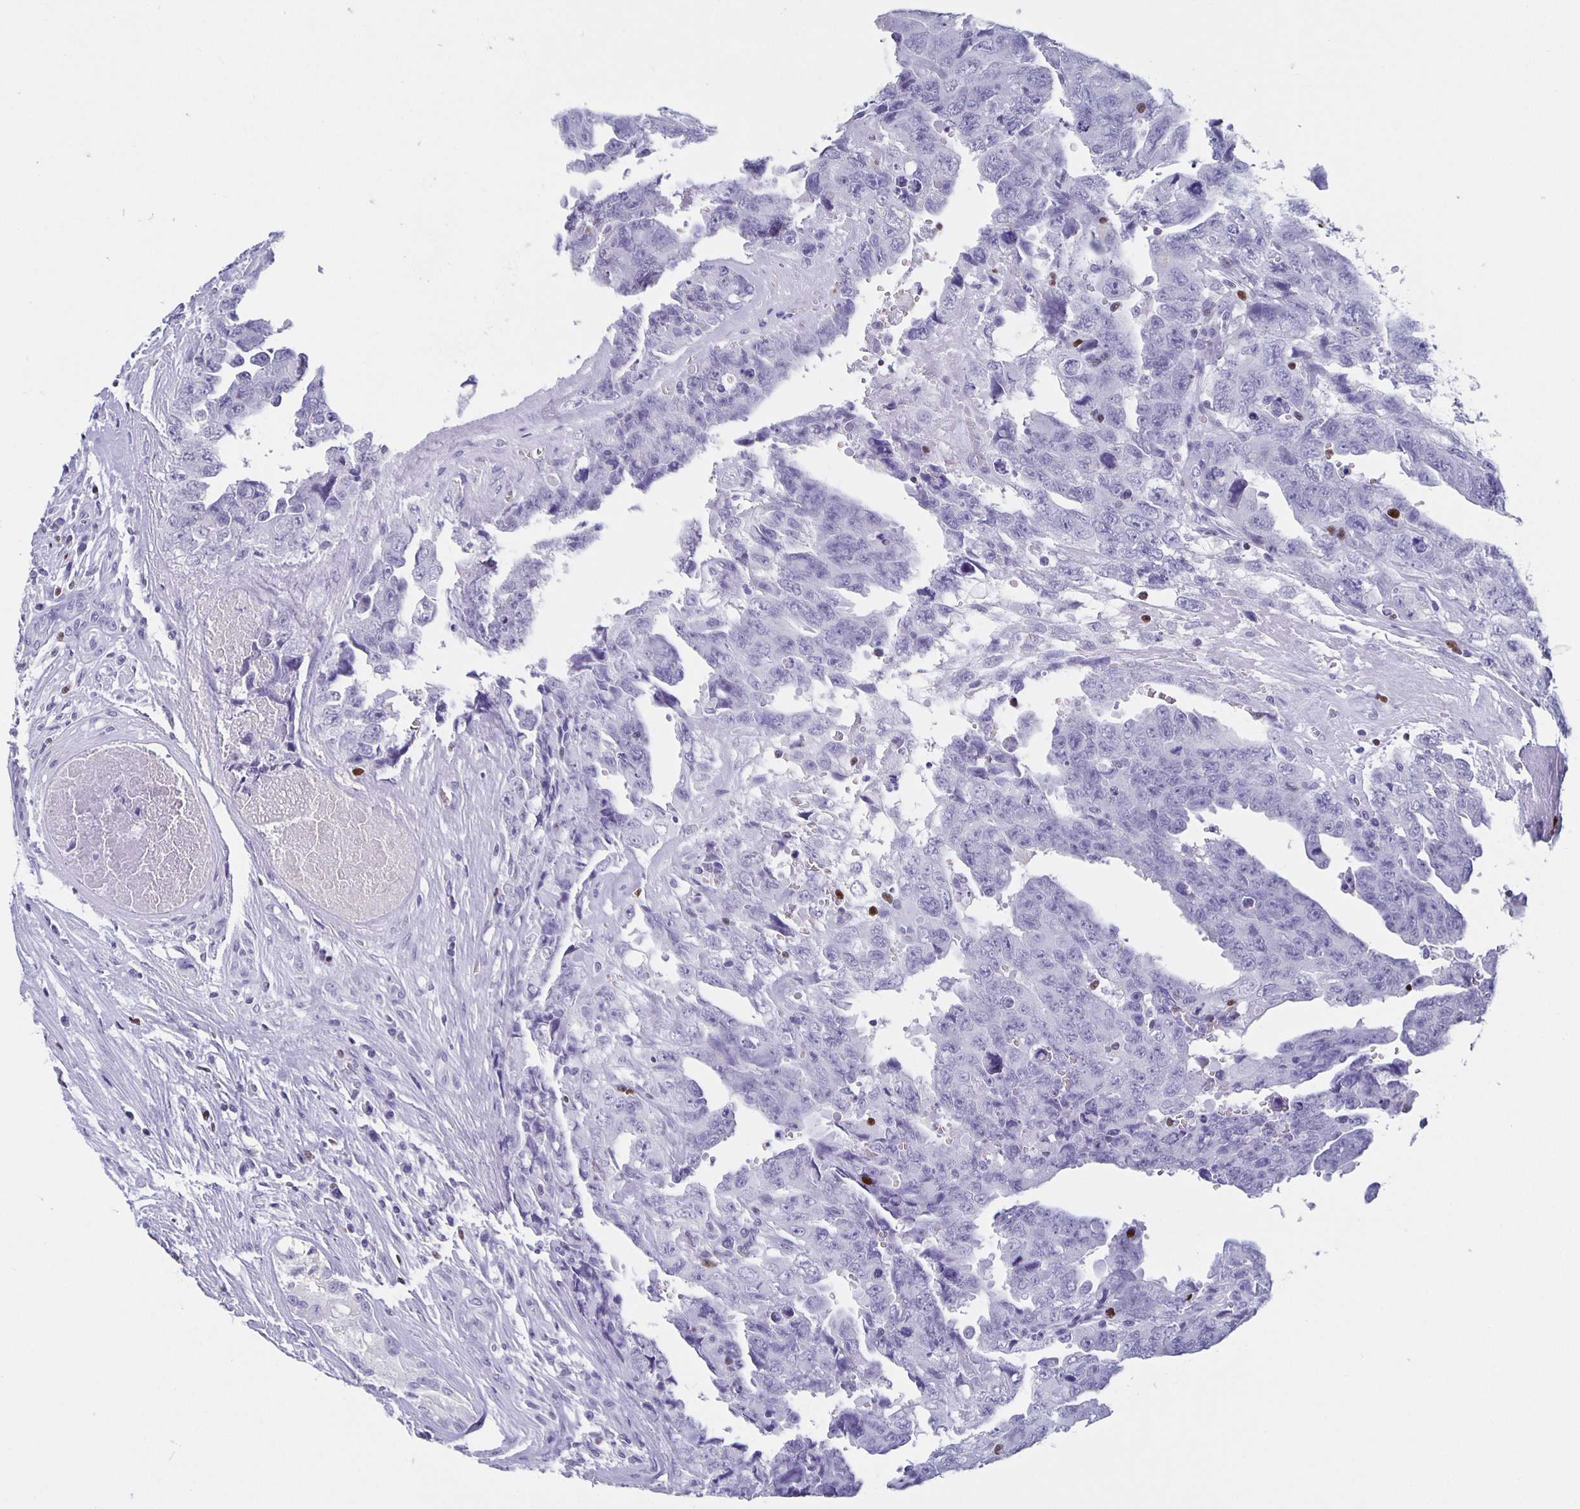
{"staining": {"intensity": "negative", "quantity": "none", "location": "none"}, "tissue": "testis cancer", "cell_type": "Tumor cells", "image_type": "cancer", "snomed": [{"axis": "morphology", "description": "Carcinoma, Embryonal, NOS"}, {"axis": "topography", "description": "Testis"}], "caption": "An immunohistochemistry micrograph of embryonal carcinoma (testis) is shown. There is no staining in tumor cells of embryonal carcinoma (testis).", "gene": "SATB2", "patient": {"sex": "male", "age": 24}}